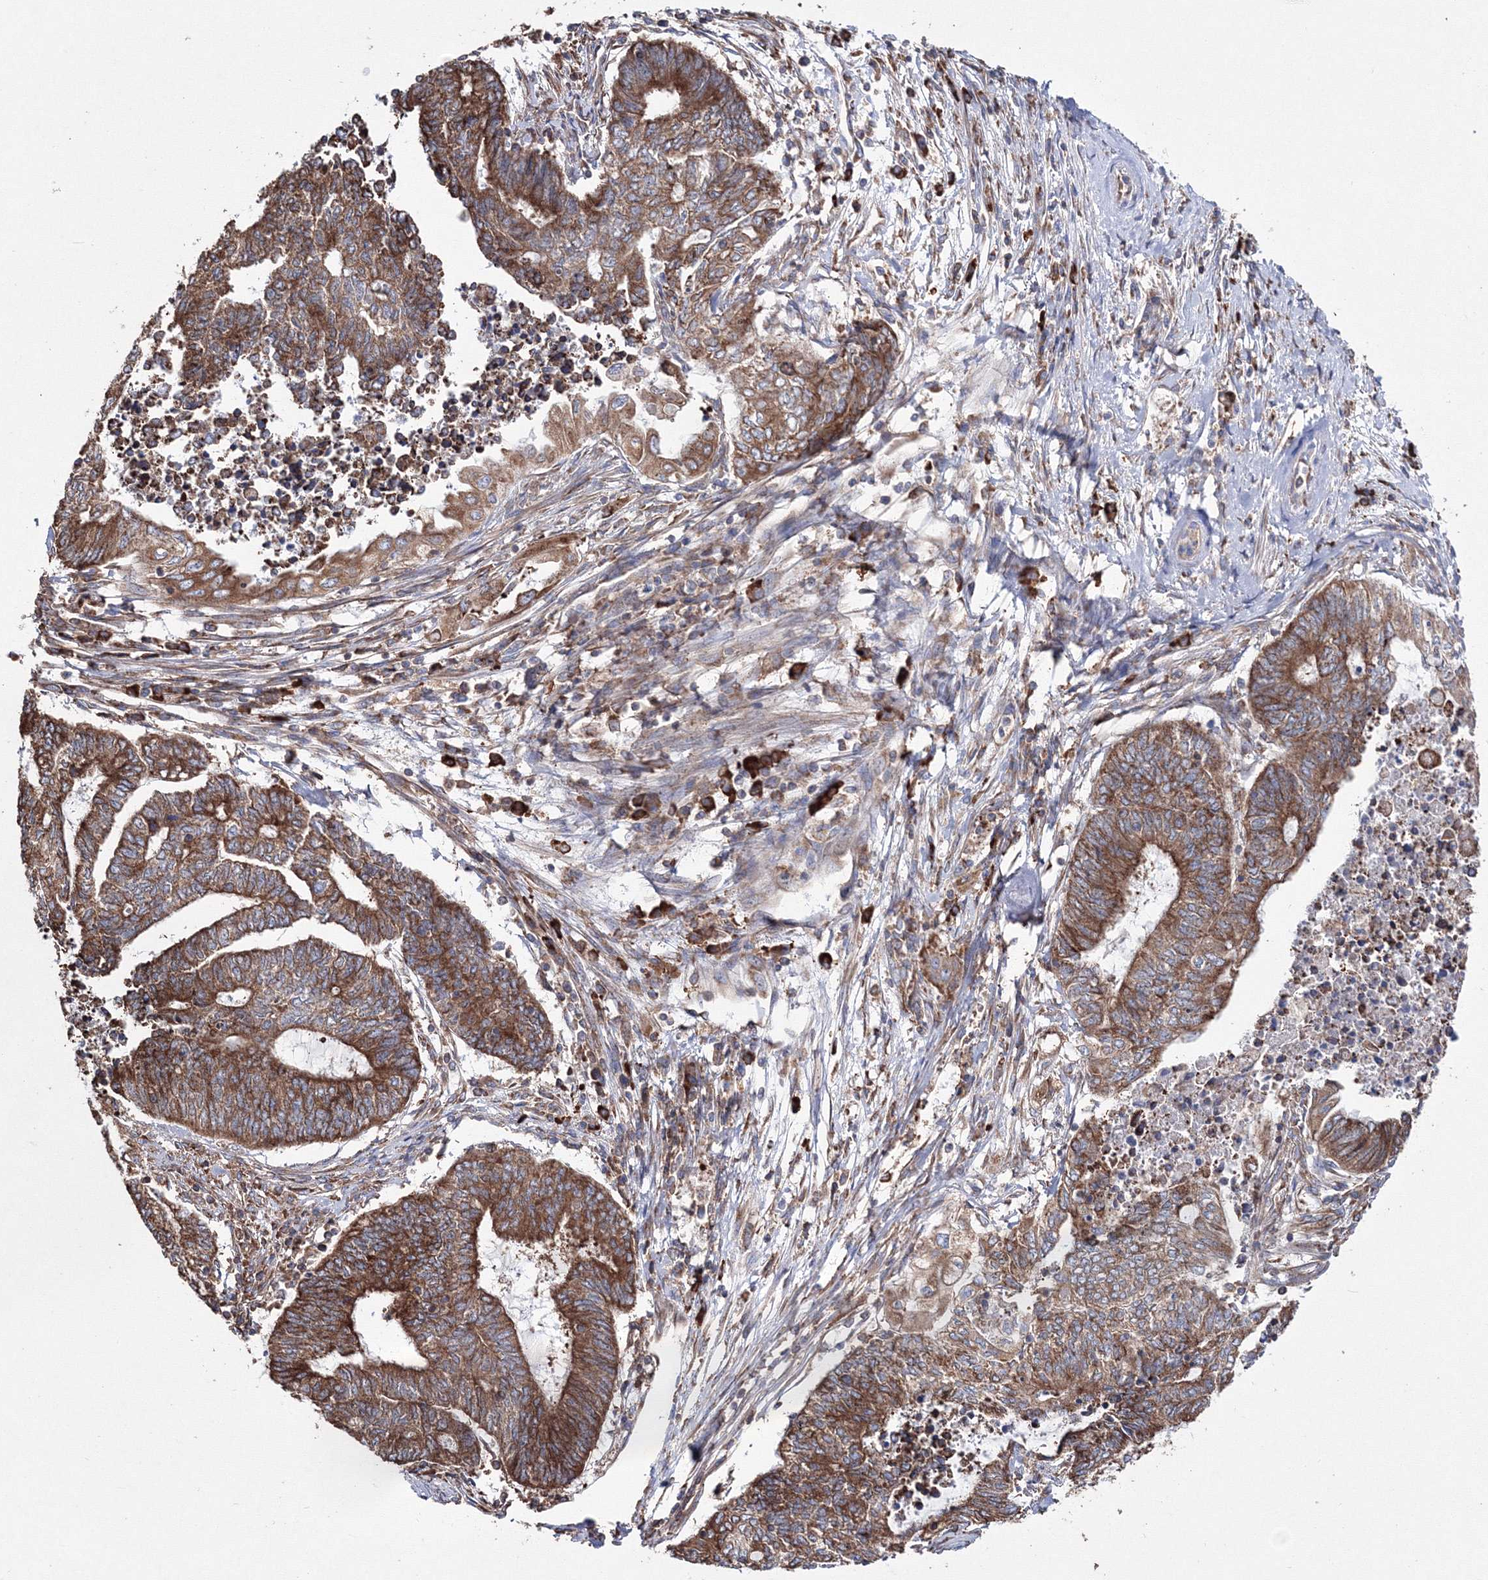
{"staining": {"intensity": "moderate", "quantity": ">75%", "location": "cytoplasmic/membranous"}, "tissue": "endometrial cancer", "cell_type": "Tumor cells", "image_type": "cancer", "snomed": [{"axis": "morphology", "description": "Adenocarcinoma, NOS"}, {"axis": "topography", "description": "Uterus"}, {"axis": "topography", "description": "Endometrium"}], "caption": "The immunohistochemical stain labels moderate cytoplasmic/membranous expression in tumor cells of endometrial cancer (adenocarcinoma) tissue. (DAB IHC with brightfield microscopy, high magnification).", "gene": "VPS8", "patient": {"sex": "female", "age": 70}}